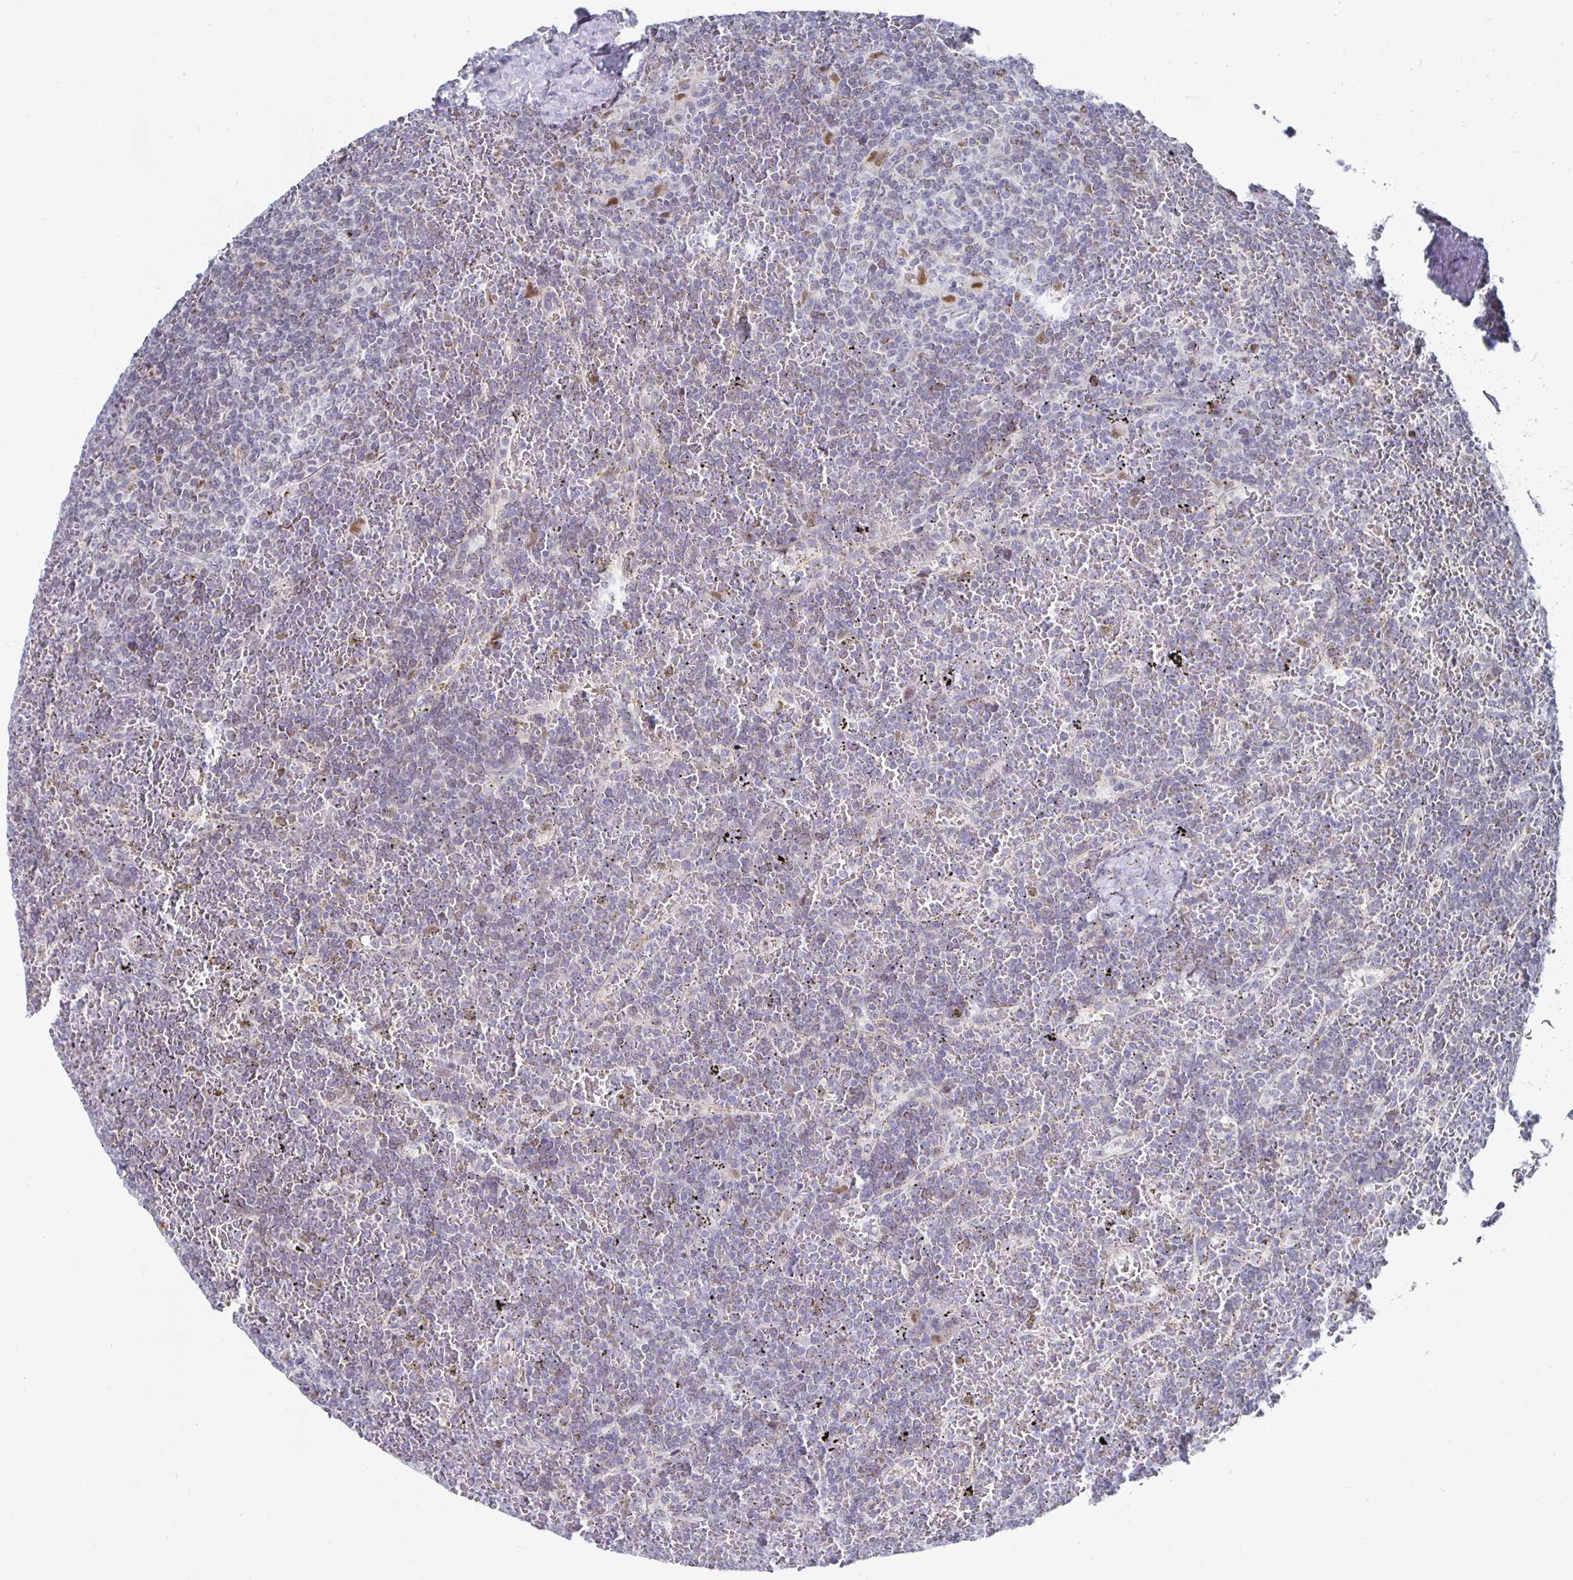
{"staining": {"intensity": "weak", "quantity": "<25%", "location": "cytoplasmic/membranous"}, "tissue": "lymphoma", "cell_type": "Tumor cells", "image_type": "cancer", "snomed": [{"axis": "morphology", "description": "Malignant lymphoma, non-Hodgkin's type, Low grade"}, {"axis": "topography", "description": "Spleen"}], "caption": "DAB immunohistochemical staining of human low-grade malignant lymphoma, non-Hodgkin's type reveals no significant expression in tumor cells. (Brightfield microscopy of DAB immunohistochemistry (IHC) at high magnification).", "gene": "NOCT", "patient": {"sex": "female", "age": 19}}